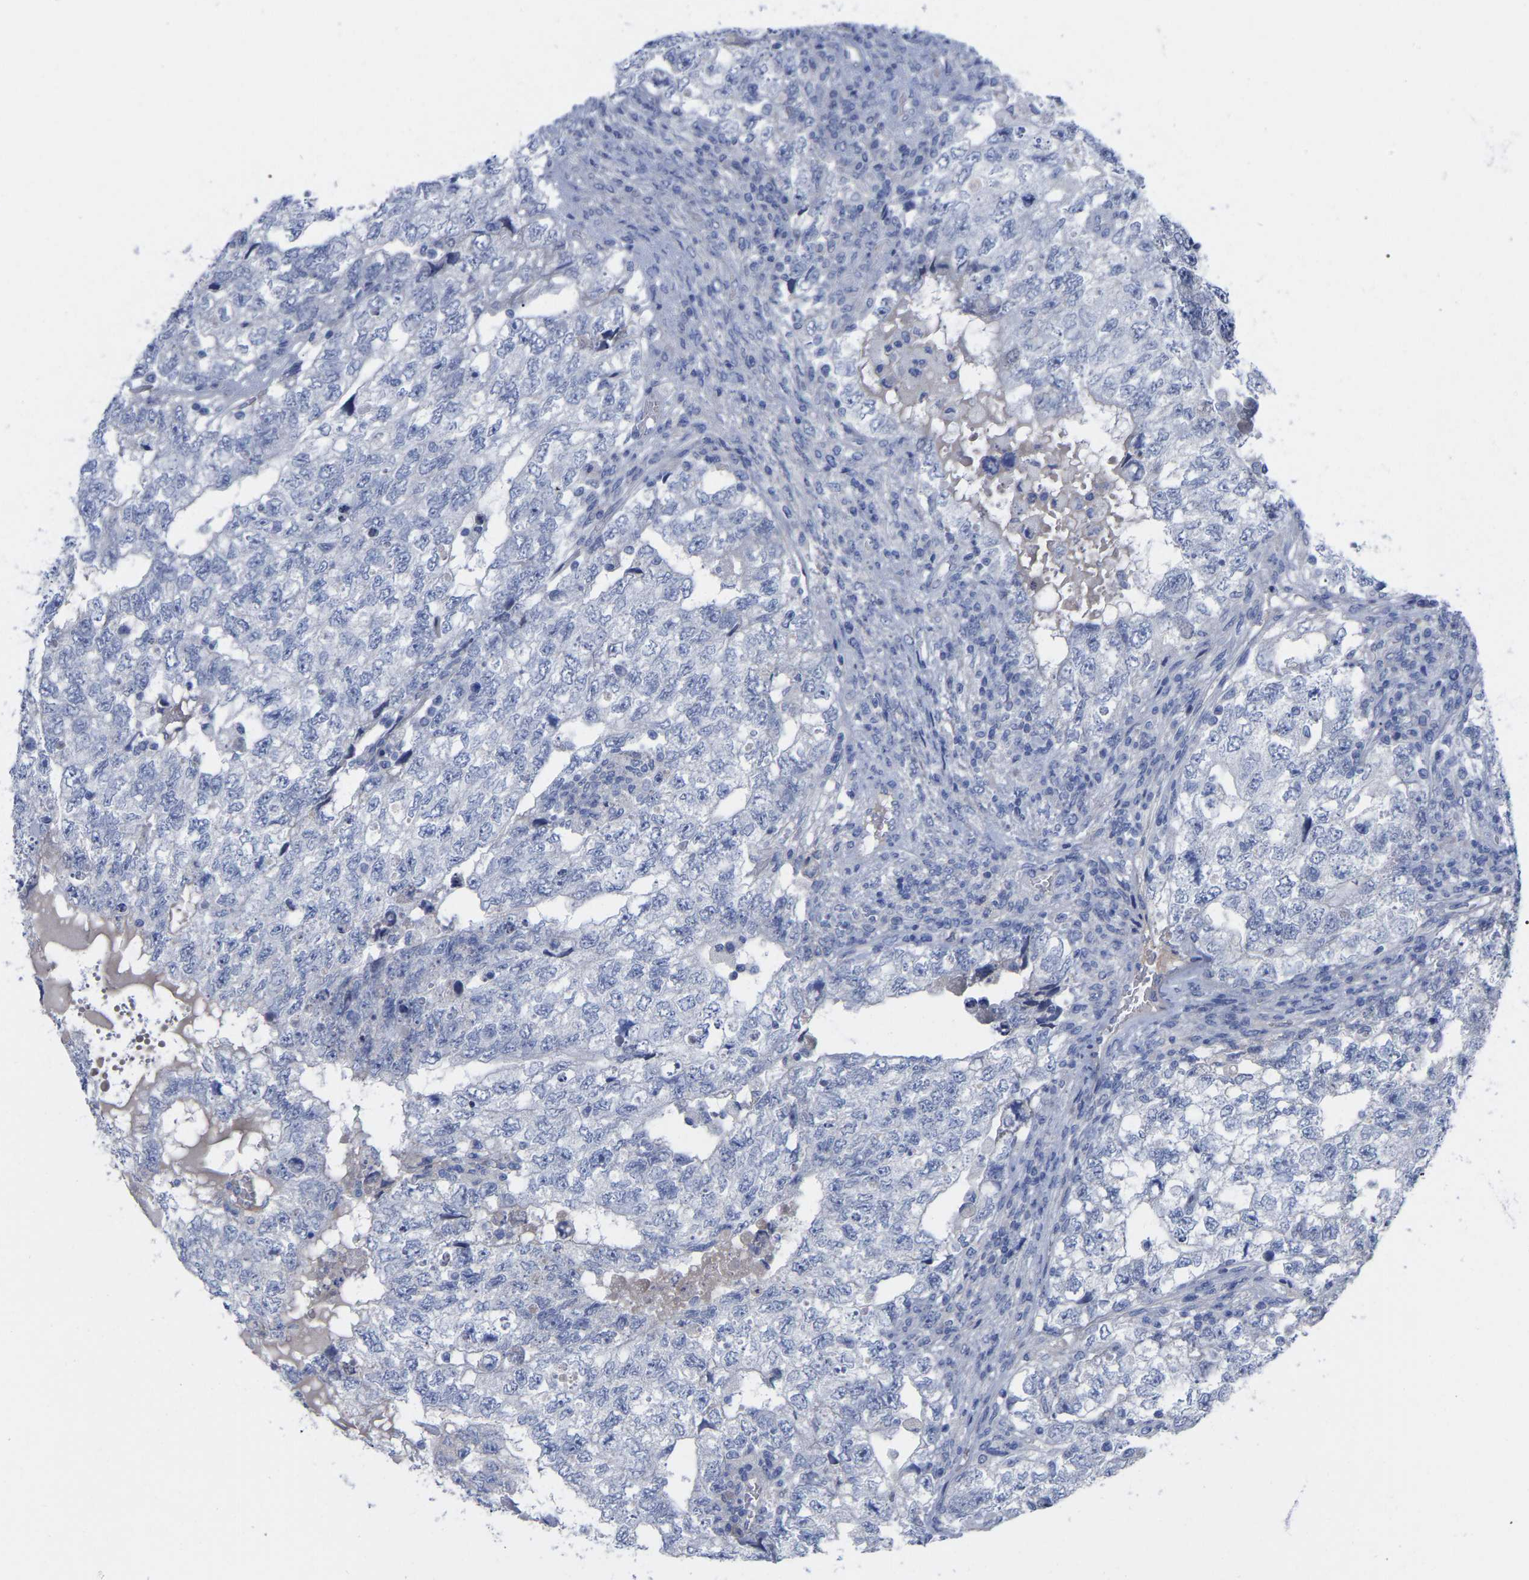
{"staining": {"intensity": "negative", "quantity": "none", "location": "none"}, "tissue": "testis cancer", "cell_type": "Tumor cells", "image_type": "cancer", "snomed": [{"axis": "morphology", "description": "Carcinoma, Embryonal, NOS"}, {"axis": "topography", "description": "Testis"}], "caption": "High magnification brightfield microscopy of testis embryonal carcinoma stained with DAB (brown) and counterstained with hematoxylin (blue): tumor cells show no significant expression. (Brightfield microscopy of DAB immunohistochemistry at high magnification).", "gene": "HAPLN1", "patient": {"sex": "male", "age": 36}}